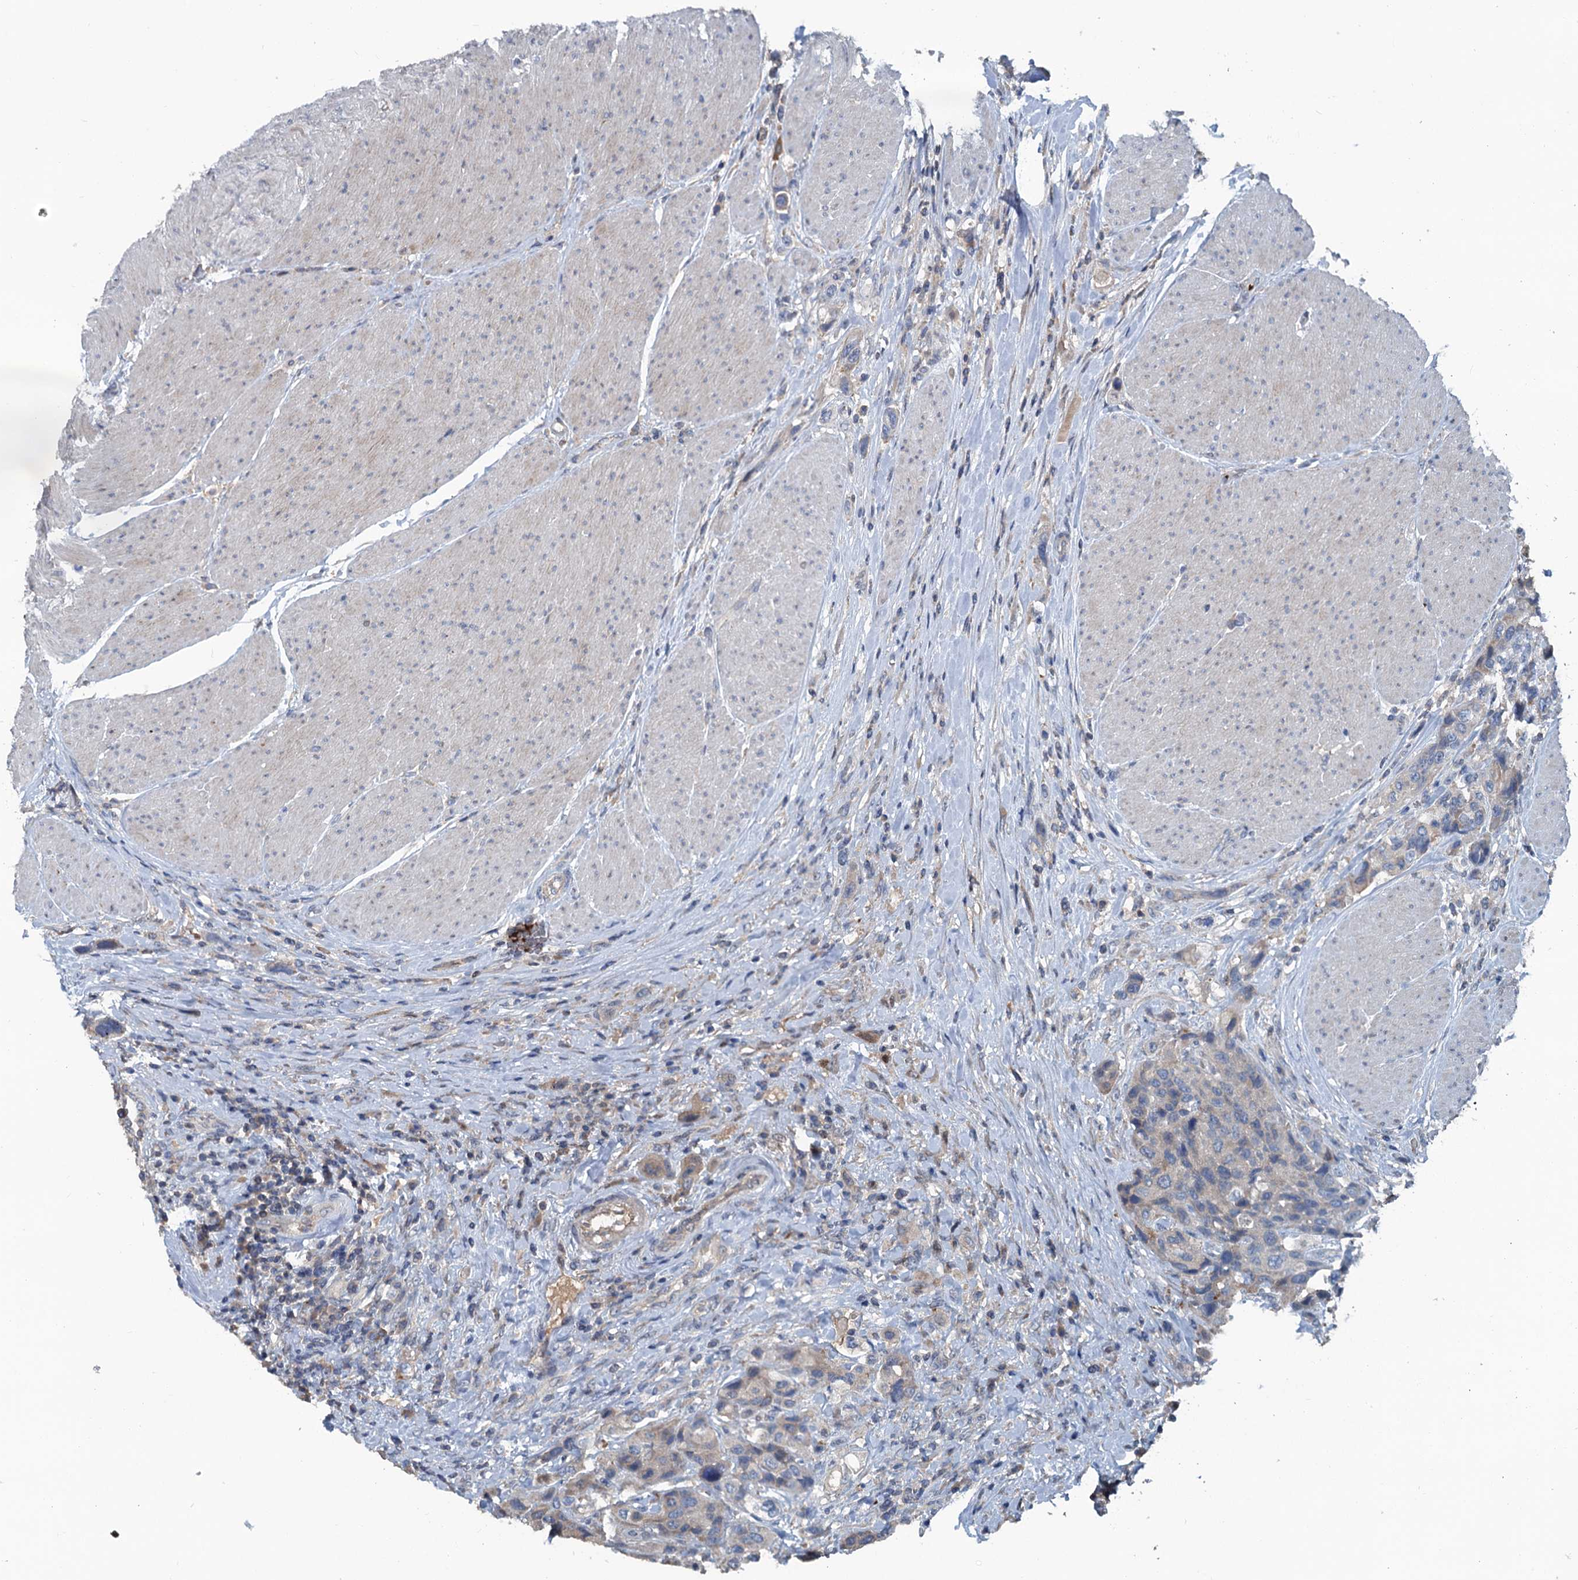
{"staining": {"intensity": "weak", "quantity": "<25%", "location": "cytoplasmic/membranous"}, "tissue": "urothelial cancer", "cell_type": "Tumor cells", "image_type": "cancer", "snomed": [{"axis": "morphology", "description": "Urothelial carcinoma, High grade"}, {"axis": "topography", "description": "Urinary bladder"}], "caption": "A micrograph of human urothelial carcinoma (high-grade) is negative for staining in tumor cells.", "gene": "TEDC1", "patient": {"sex": "male", "age": 50}}